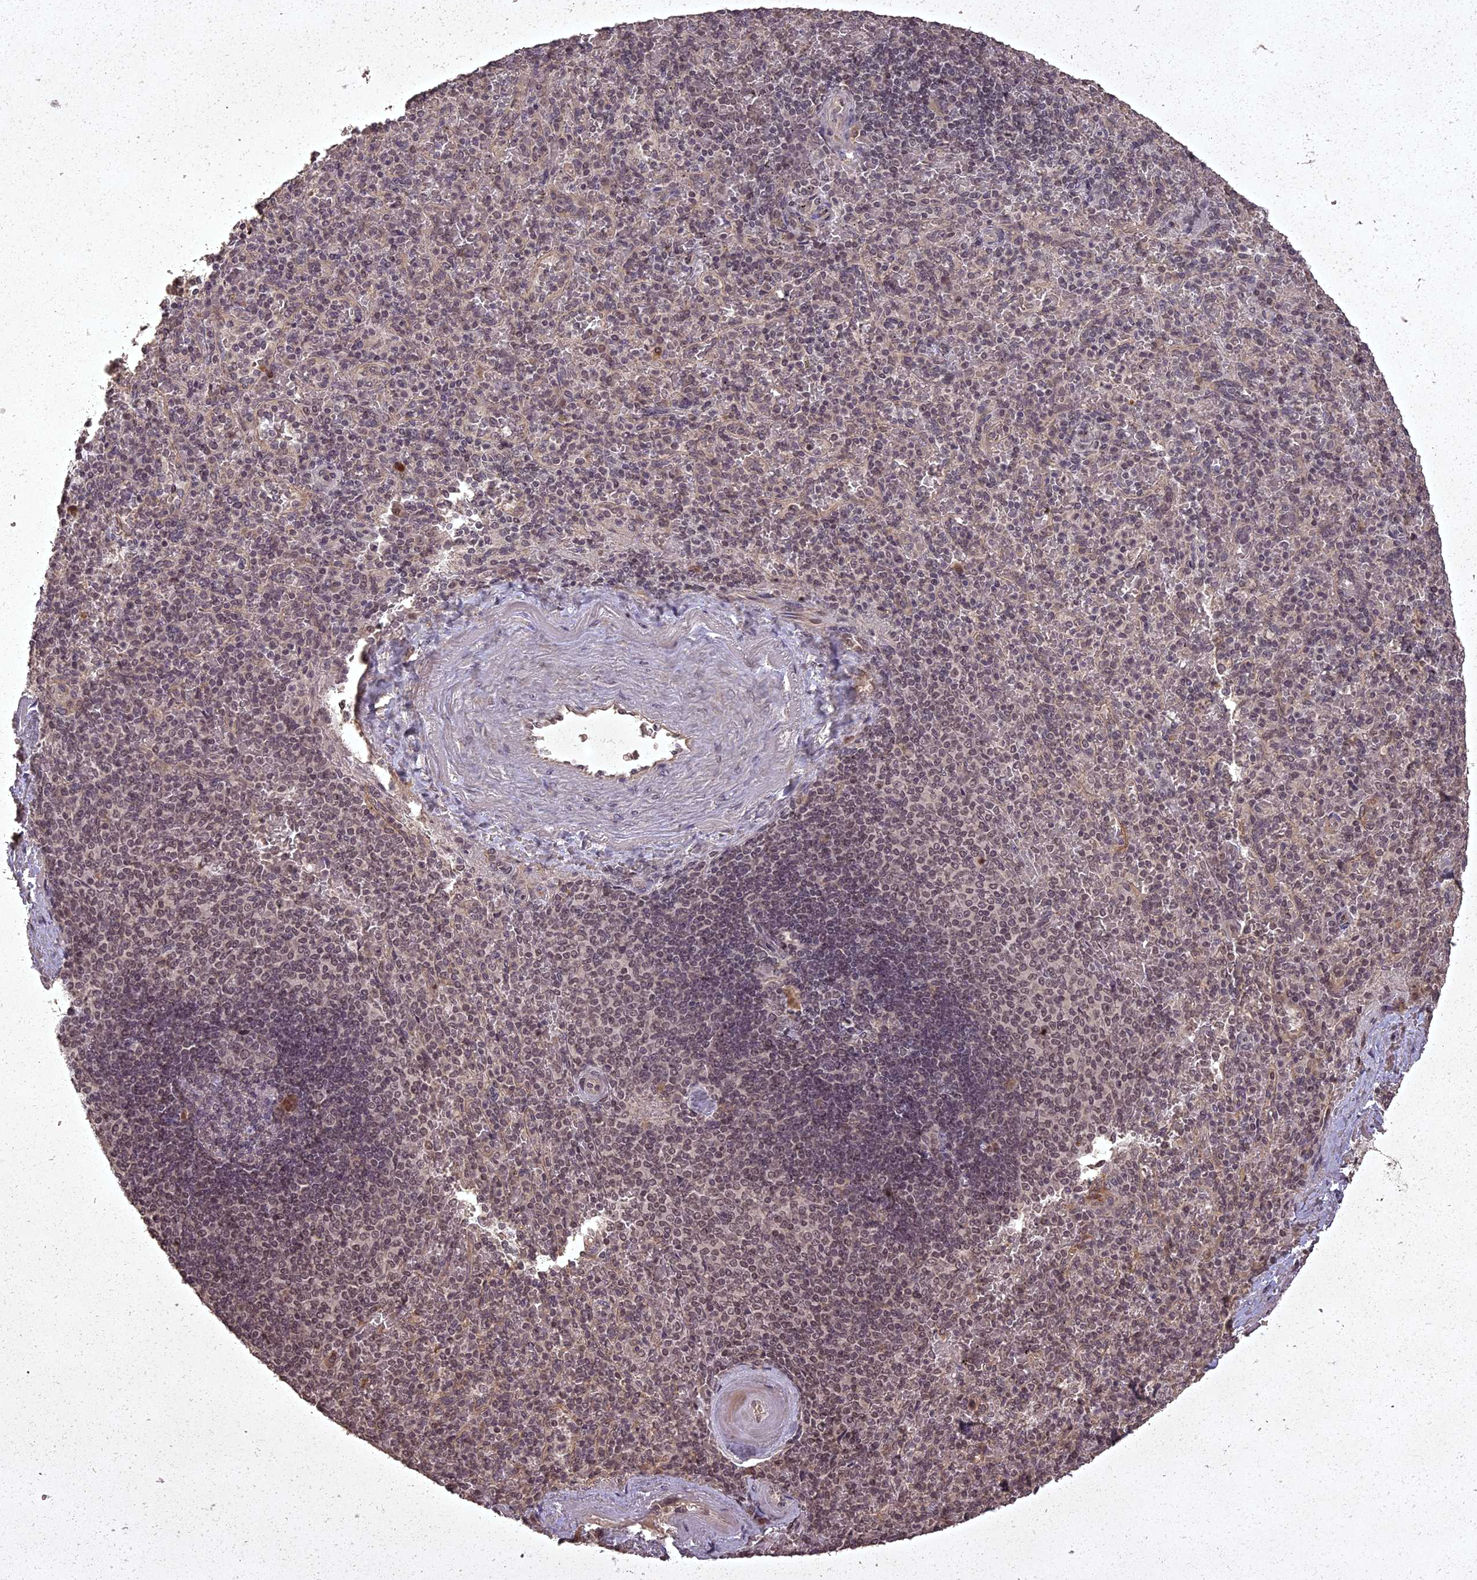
{"staining": {"intensity": "weak", "quantity": "<25%", "location": "nuclear"}, "tissue": "spleen", "cell_type": "Cells in red pulp", "image_type": "normal", "snomed": [{"axis": "morphology", "description": "Normal tissue, NOS"}, {"axis": "topography", "description": "Spleen"}], "caption": "DAB (3,3'-diaminobenzidine) immunohistochemical staining of unremarkable spleen displays no significant positivity in cells in red pulp.", "gene": "ING5", "patient": {"sex": "male", "age": 82}}